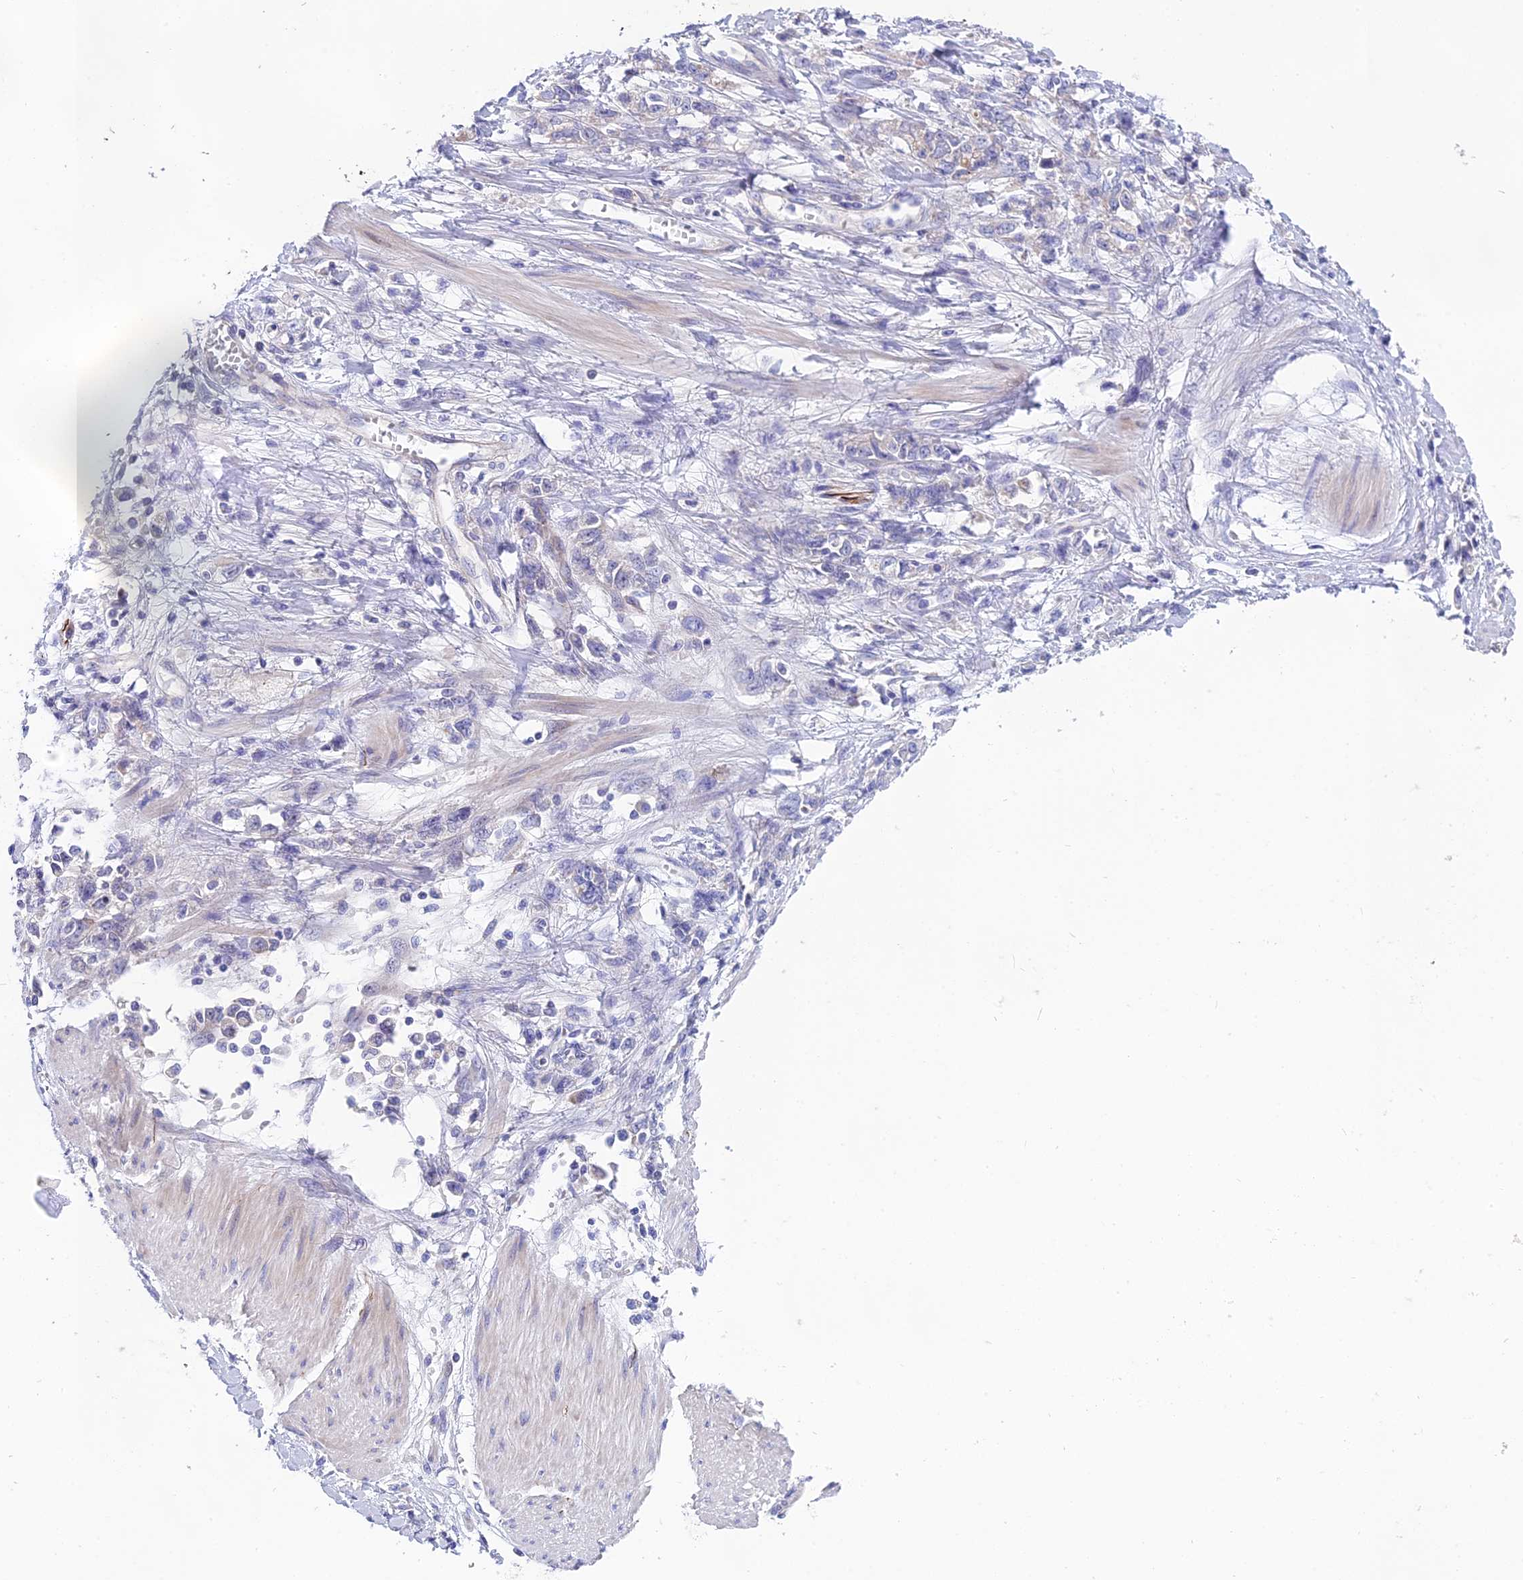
{"staining": {"intensity": "negative", "quantity": "none", "location": "none"}, "tissue": "stomach cancer", "cell_type": "Tumor cells", "image_type": "cancer", "snomed": [{"axis": "morphology", "description": "Adenocarcinoma, NOS"}, {"axis": "topography", "description": "Stomach"}], "caption": "Human stomach cancer (adenocarcinoma) stained for a protein using IHC demonstrates no expression in tumor cells.", "gene": "TENT4B", "patient": {"sex": "female", "age": 76}}